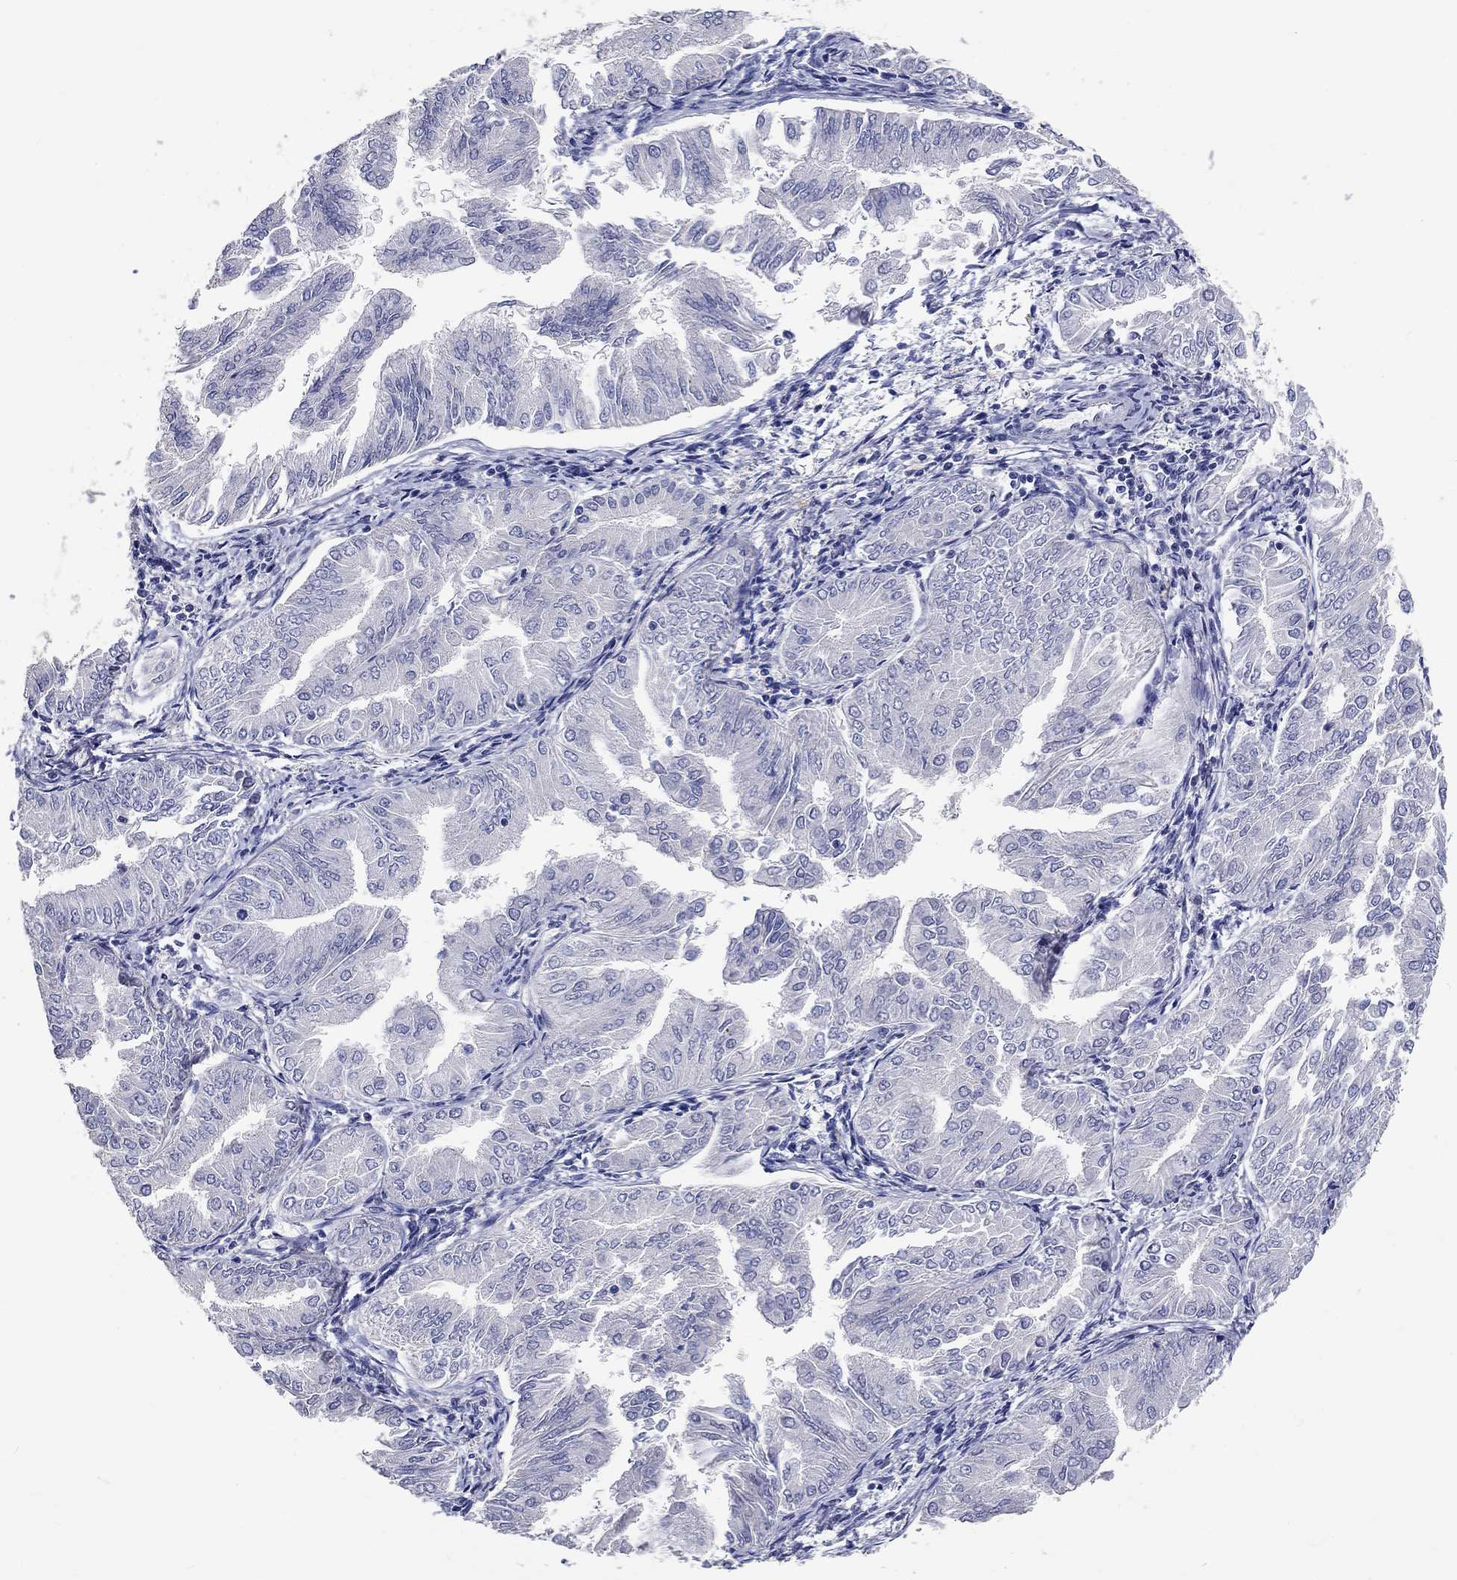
{"staining": {"intensity": "negative", "quantity": "none", "location": "none"}, "tissue": "endometrial cancer", "cell_type": "Tumor cells", "image_type": "cancer", "snomed": [{"axis": "morphology", "description": "Adenocarcinoma, NOS"}, {"axis": "topography", "description": "Endometrium"}], "caption": "There is no significant staining in tumor cells of adenocarcinoma (endometrial).", "gene": "GRIN1", "patient": {"sex": "female", "age": 53}}